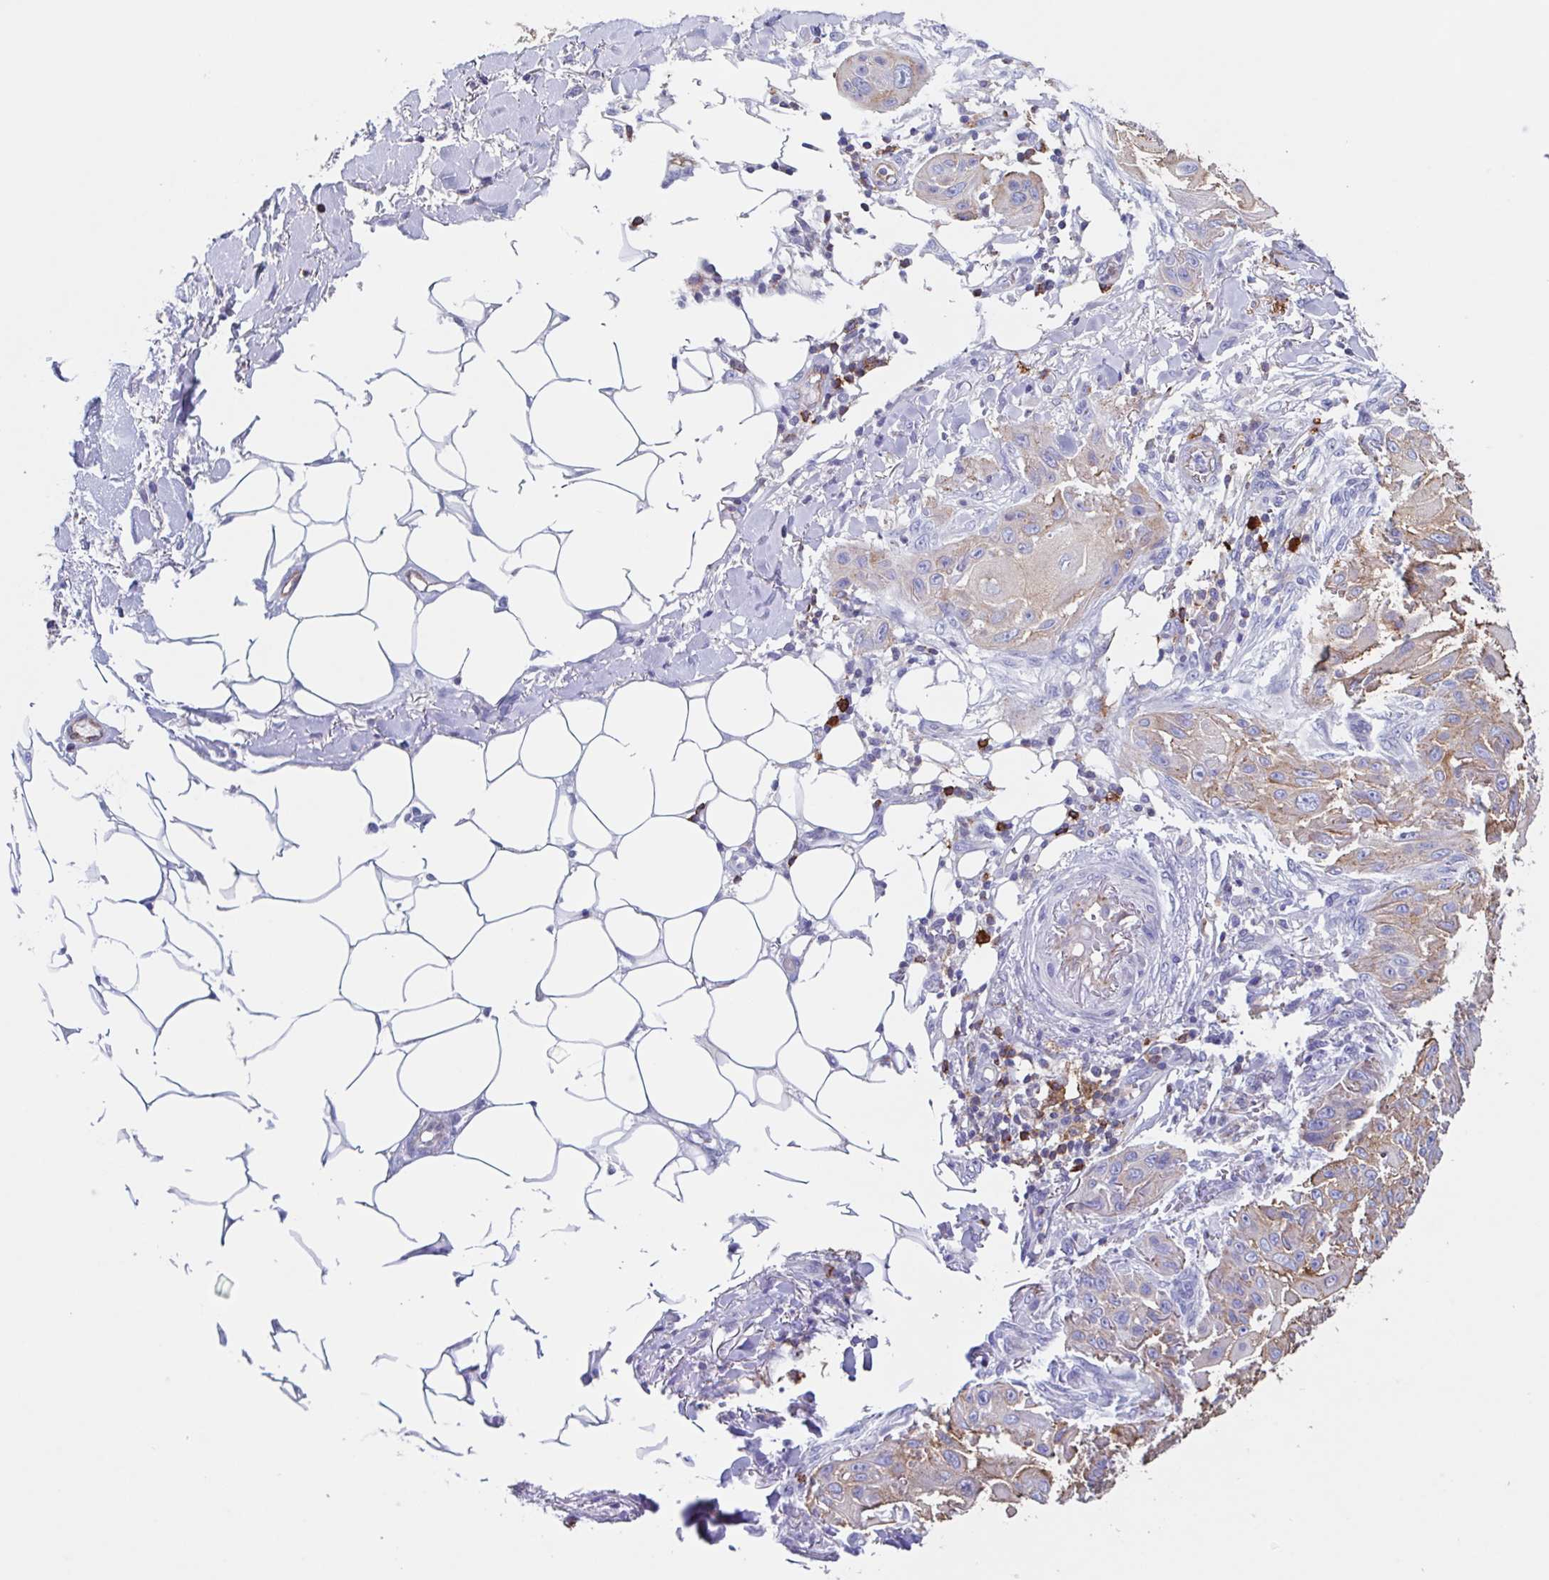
{"staining": {"intensity": "weak", "quantity": "<25%", "location": "cytoplasmic/membranous"}, "tissue": "skin cancer", "cell_type": "Tumor cells", "image_type": "cancer", "snomed": [{"axis": "morphology", "description": "Squamous cell carcinoma, NOS"}, {"axis": "topography", "description": "Skin"}], "caption": "IHC image of human skin squamous cell carcinoma stained for a protein (brown), which shows no positivity in tumor cells. The staining is performed using DAB (3,3'-diaminobenzidine) brown chromogen with nuclei counter-stained in using hematoxylin.", "gene": "TPD52", "patient": {"sex": "female", "age": 91}}